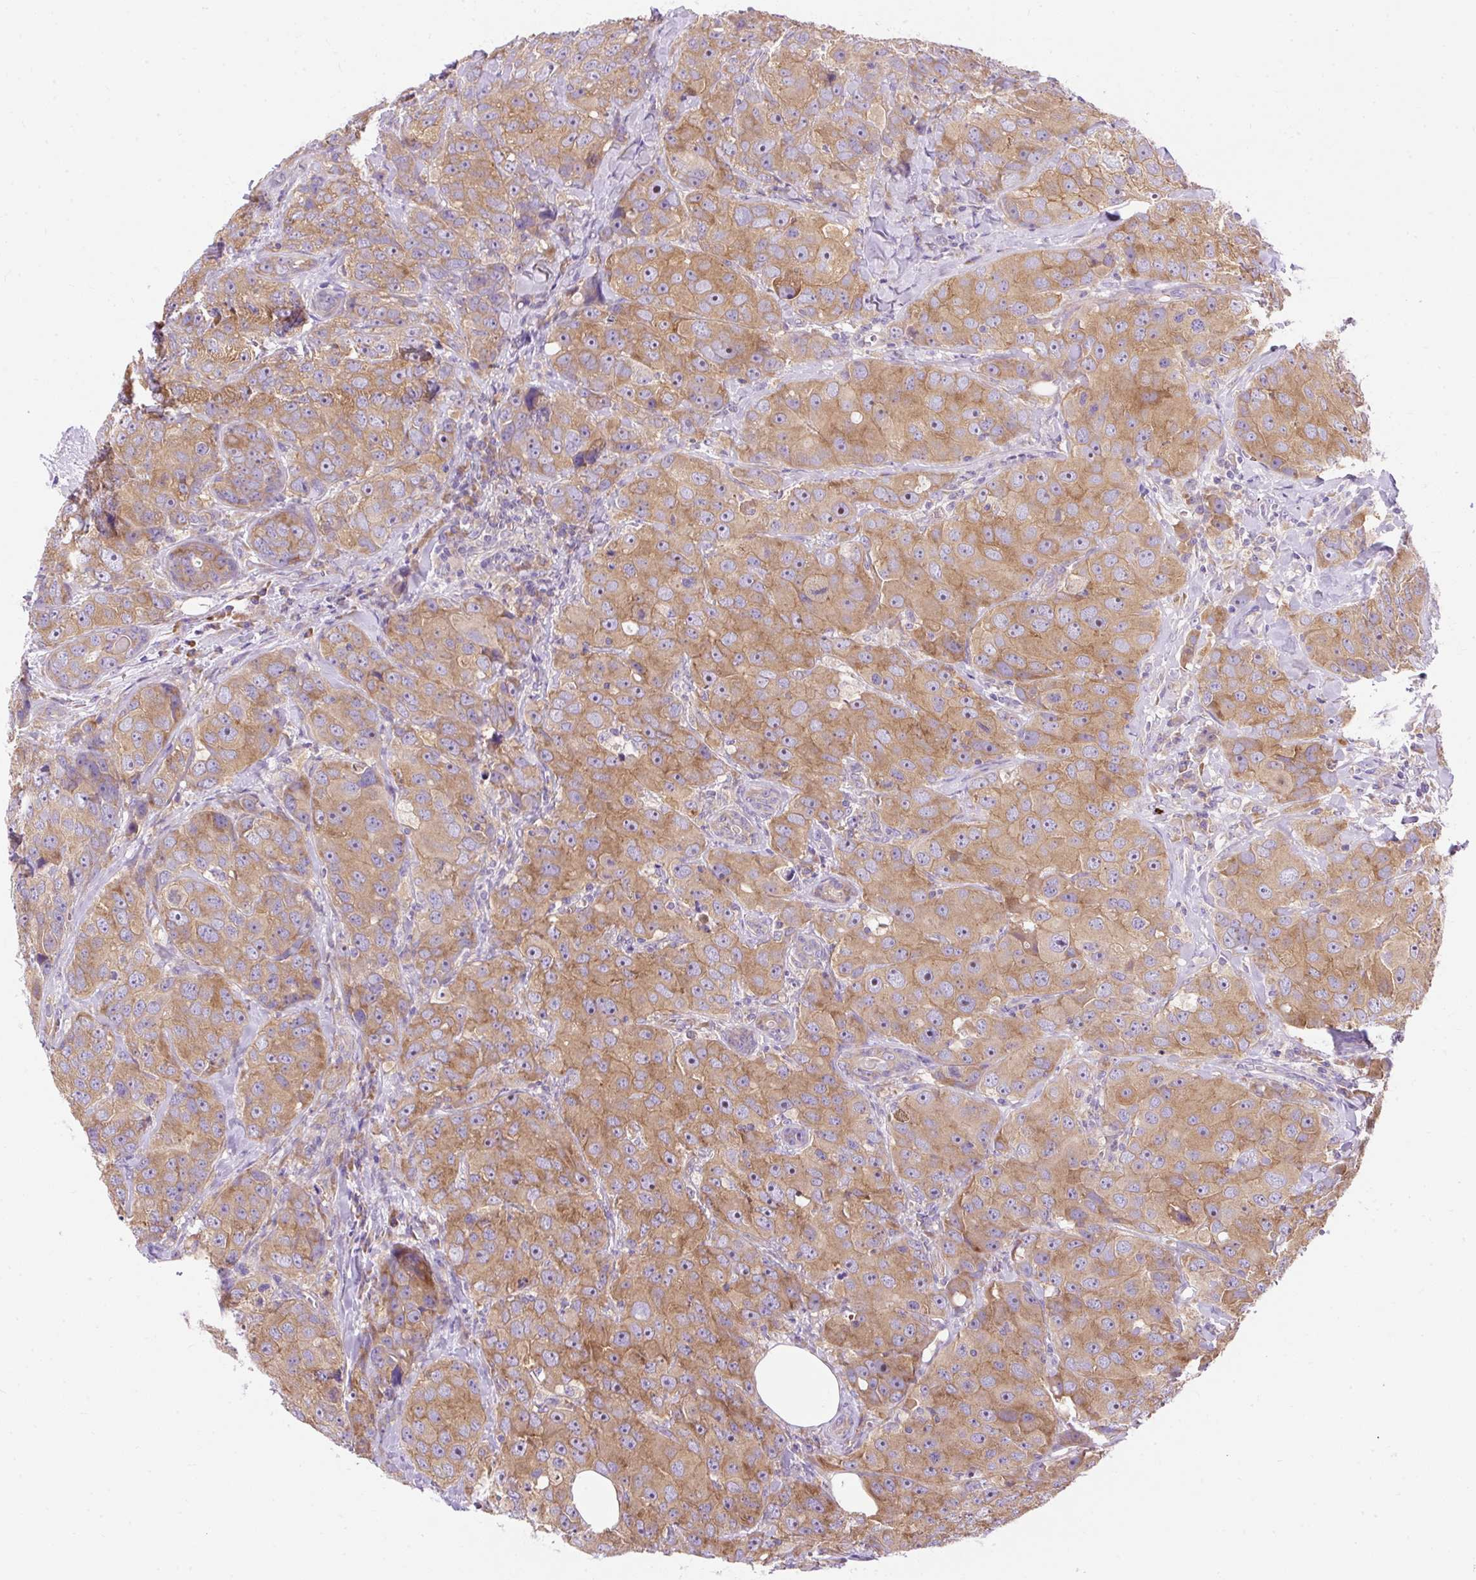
{"staining": {"intensity": "moderate", "quantity": ">75%", "location": "cytoplasmic/membranous"}, "tissue": "breast cancer", "cell_type": "Tumor cells", "image_type": "cancer", "snomed": [{"axis": "morphology", "description": "Duct carcinoma"}, {"axis": "topography", "description": "Breast"}], "caption": "Tumor cells reveal medium levels of moderate cytoplasmic/membranous expression in approximately >75% of cells in human breast cancer (intraductal carcinoma).", "gene": "OR4K15", "patient": {"sex": "female", "age": 43}}